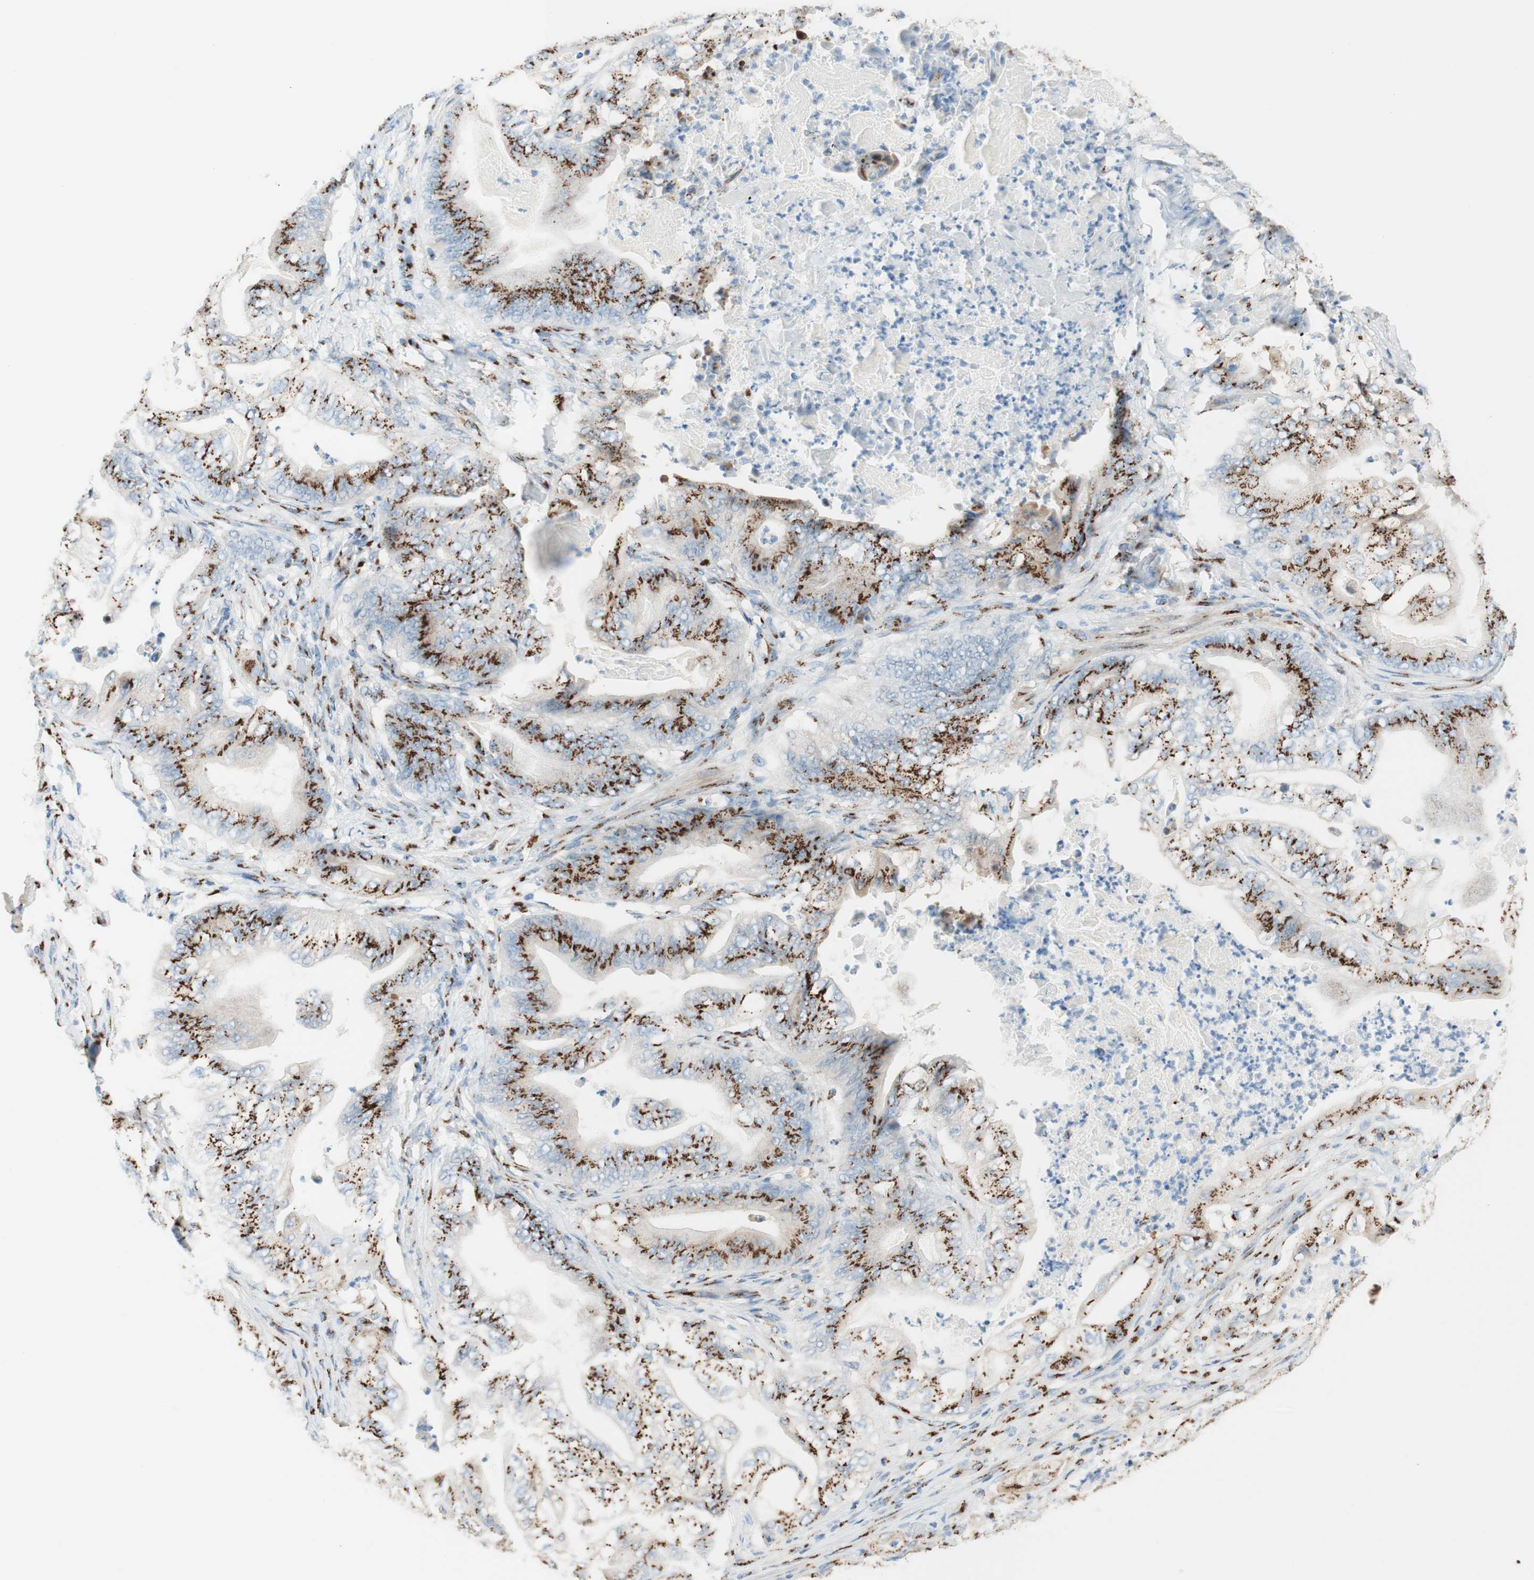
{"staining": {"intensity": "strong", "quantity": ">75%", "location": "cytoplasmic/membranous"}, "tissue": "stomach cancer", "cell_type": "Tumor cells", "image_type": "cancer", "snomed": [{"axis": "morphology", "description": "Adenocarcinoma, NOS"}, {"axis": "topography", "description": "Stomach"}], "caption": "High-power microscopy captured an IHC image of stomach adenocarcinoma, revealing strong cytoplasmic/membranous positivity in about >75% of tumor cells.", "gene": "GOLGB1", "patient": {"sex": "female", "age": 73}}